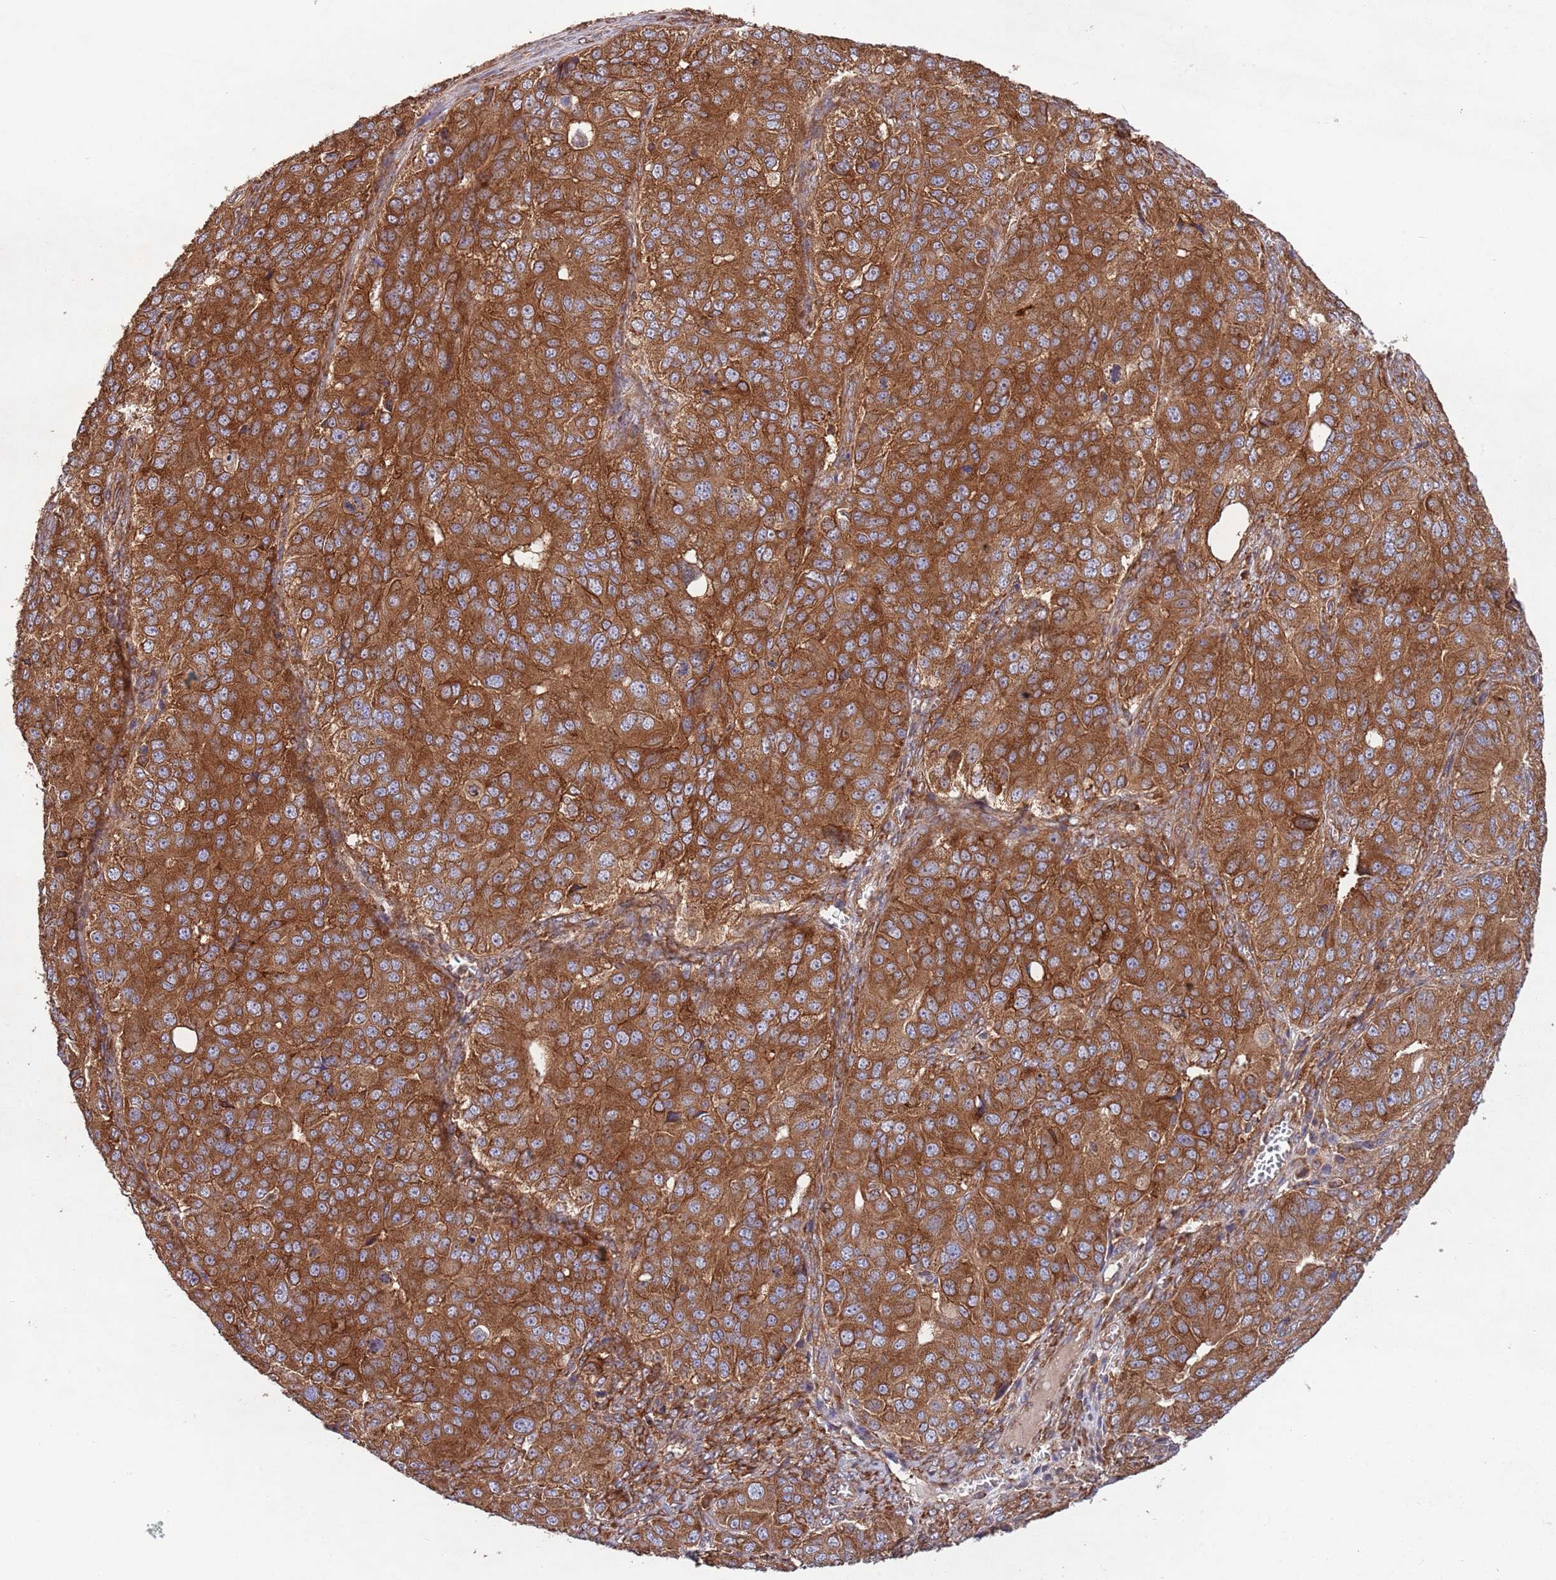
{"staining": {"intensity": "strong", "quantity": ">75%", "location": "cytoplasmic/membranous"}, "tissue": "ovarian cancer", "cell_type": "Tumor cells", "image_type": "cancer", "snomed": [{"axis": "morphology", "description": "Carcinoma, endometroid"}, {"axis": "topography", "description": "Ovary"}], "caption": "The immunohistochemical stain labels strong cytoplasmic/membranous staining in tumor cells of ovarian cancer tissue.", "gene": "RNF19B", "patient": {"sex": "female", "age": 51}}